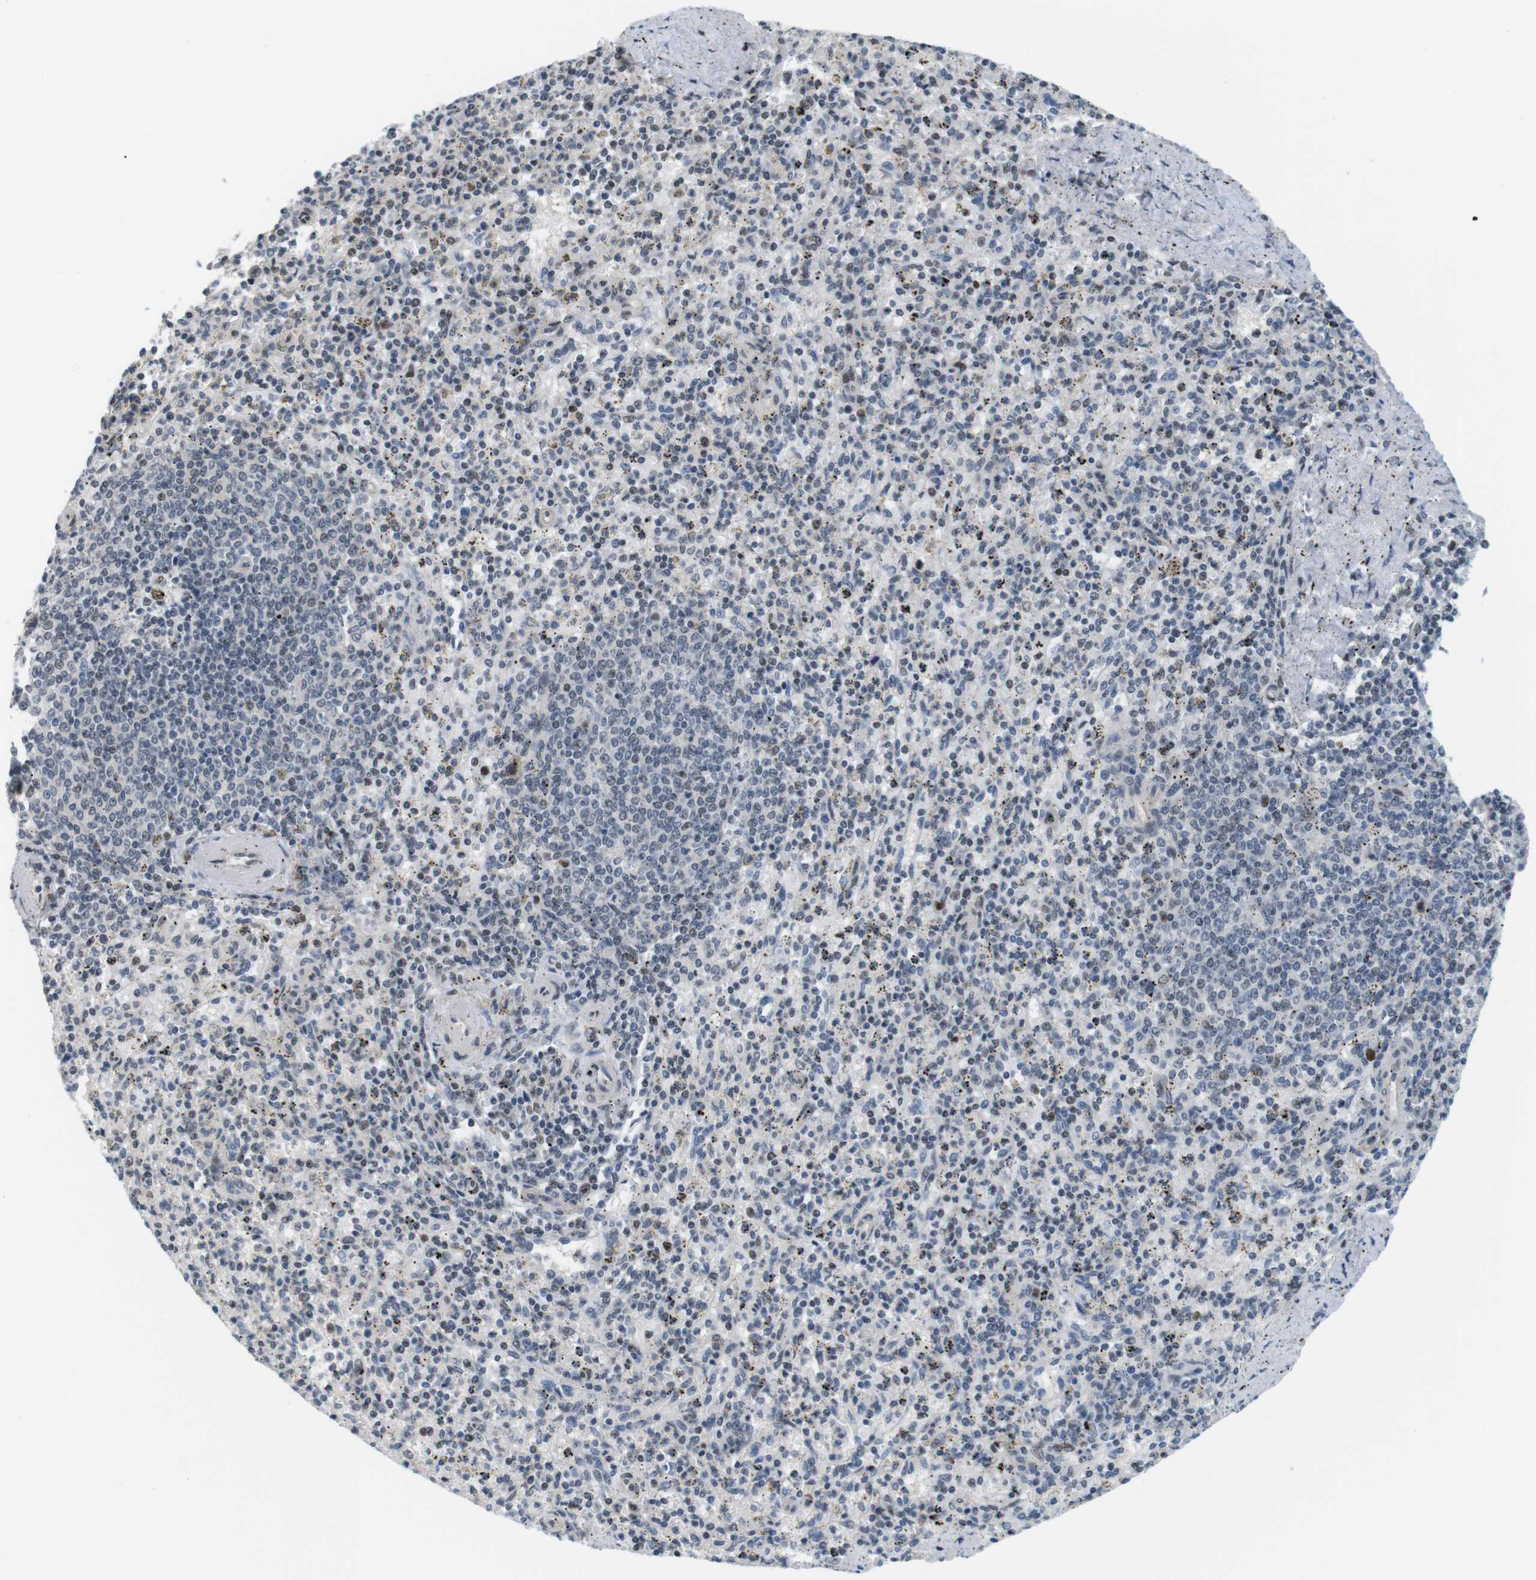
{"staining": {"intensity": "weak", "quantity": "<25%", "location": "nuclear"}, "tissue": "spleen", "cell_type": "Cells in red pulp", "image_type": "normal", "snomed": [{"axis": "morphology", "description": "Normal tissue, NOS"}, {"axis": "topography", "description": "Spleen"}], "caption": "DAB immunohistochemical staining of unremarkable spleen displays no significant positivity in cells in red pulp. (DAB (3,3'-diaminobenzidine) immunohistochemistry (IHC) with hematoxylin counter stain).", "gene": "SMCO2", "patient": {"sex": "male", "age": 72}}